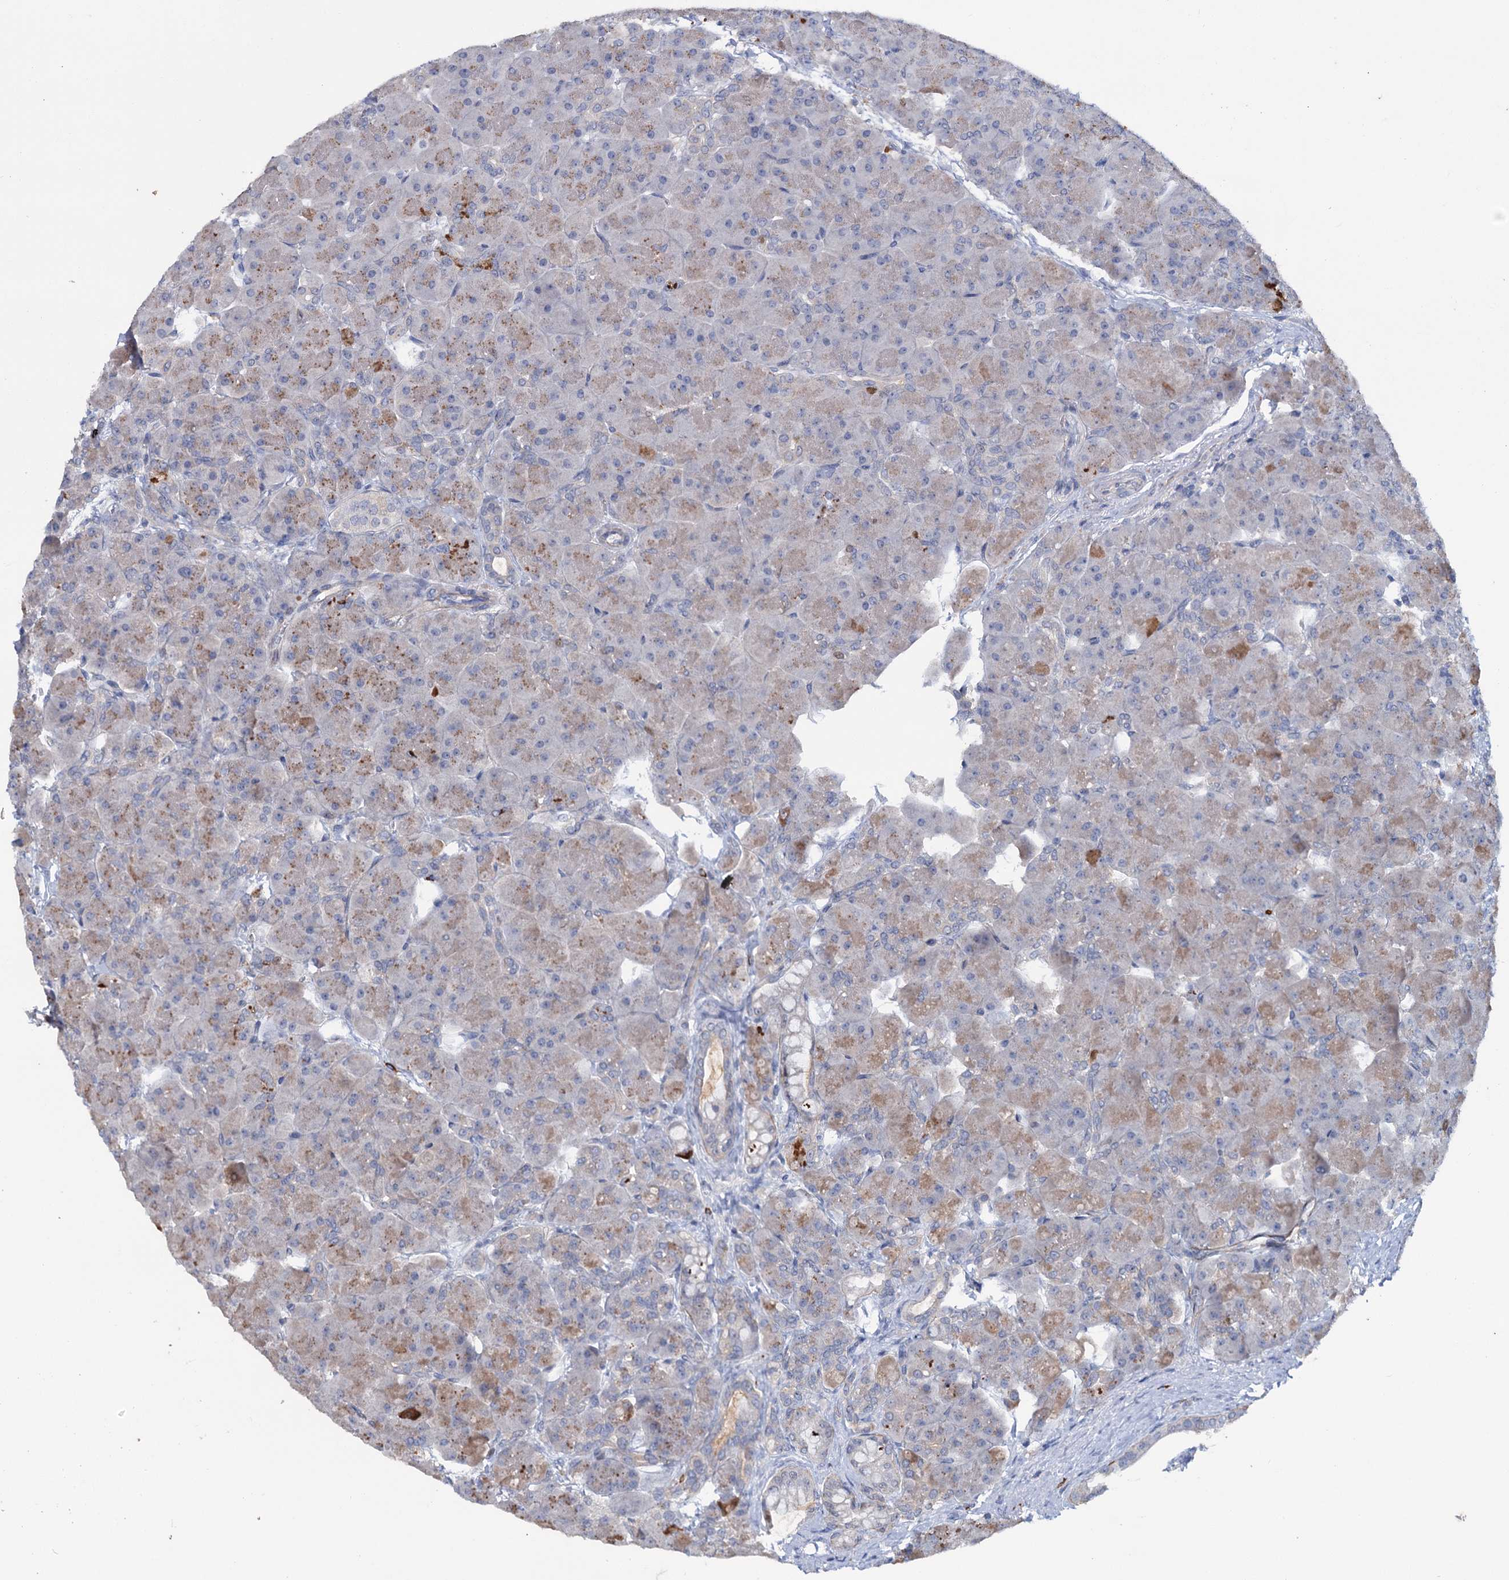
{"staining": {"intensity": "moderate", "quantity": "<25%", "location": "cytoplasmic/membranous"}, "tissue": "pancreas", "cell_type": "Exocrine glandular cells", "image_type": "normal", "snomed": [{"axis": "morphology", "description": "Normal tissue, NOS"}, {"axis": "topography", "description": "Pancreas"}], "caption": "IHC image of benign human pancreas stained for a protein (brown), which displays low levels of moderate cytoplasmic/membranous staining in about <25% of exocrine glandular cells.", "gene": "FAM111B", "patient": {"sex": "male", "age": 66}}